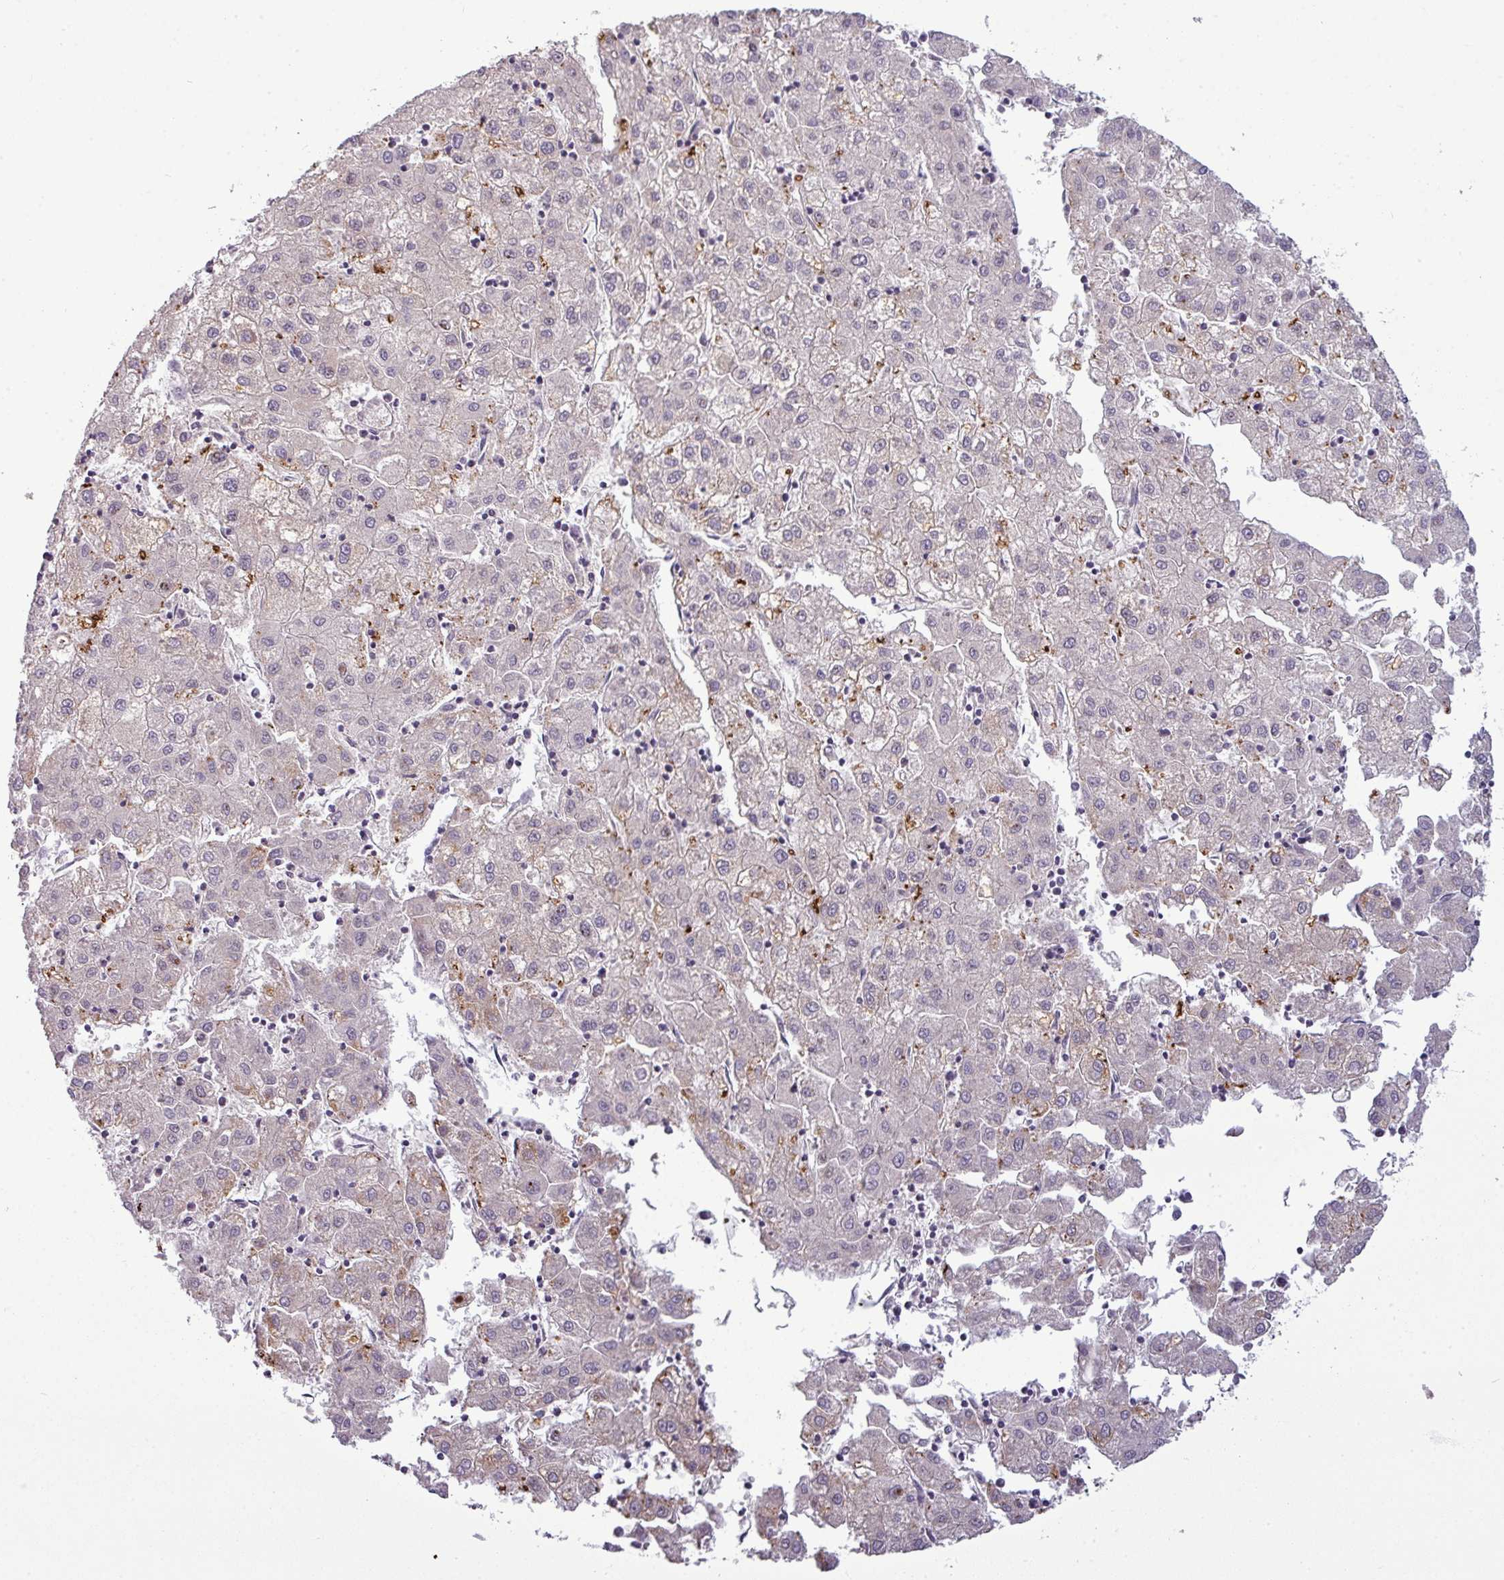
{"staining": {"intensity": "moderate", "quantity": "<25%", "location": "cytoplasmic/membranous"}, "tissue": "liver cancer", "cell_type": "Tumor cells", "image_type": "cancer", "snomed": [{"axis": "morphology", "description": "Carcinoma, Hepatocellular, NOS"}, {"axis": "topography", "description": "Liver"}], "caption": "Immunohistochemical staining of human liver hepatocellular carcinoma displays low levels of moderate cytoplasmic/membranous protein staining in approximately <25% of tumor cells.", "gene": "ZNF35", "patient": {"sex": "male", "age": 72}}